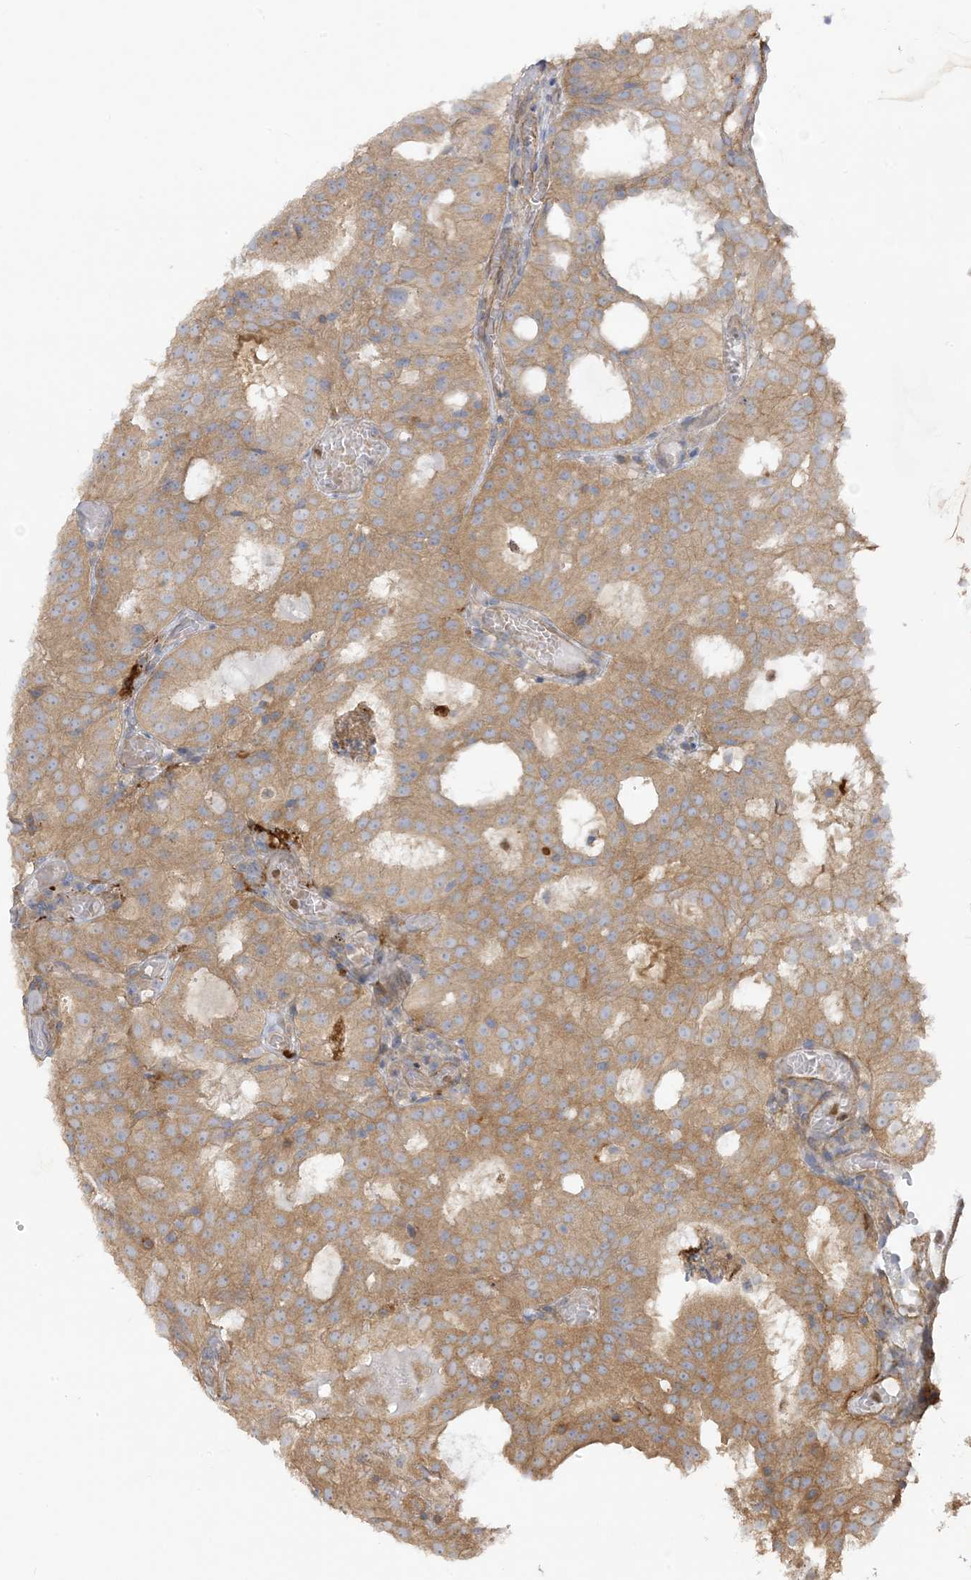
{"staining": {"intensity": "moderate", "quantity": ">75%", "location": "cytoplasmic/membranous"}, "tissue": "prostate cancer", "cell_type": "Tumor cells", "image_type": "cancer", "snomed": [{"axis": "morphology", "description": "Adenocarcinoma, Medium grade"}, {"axis": "topography", "description": "Prostate"}], "caption": "Immunohistochemical staining of prostate cancer demonstrates moderate cytoplasmic/membranous protein staining in about >75% of tumor cells.", "gene": "ICMT", "patient": {"sex": "male", "age": 88}}